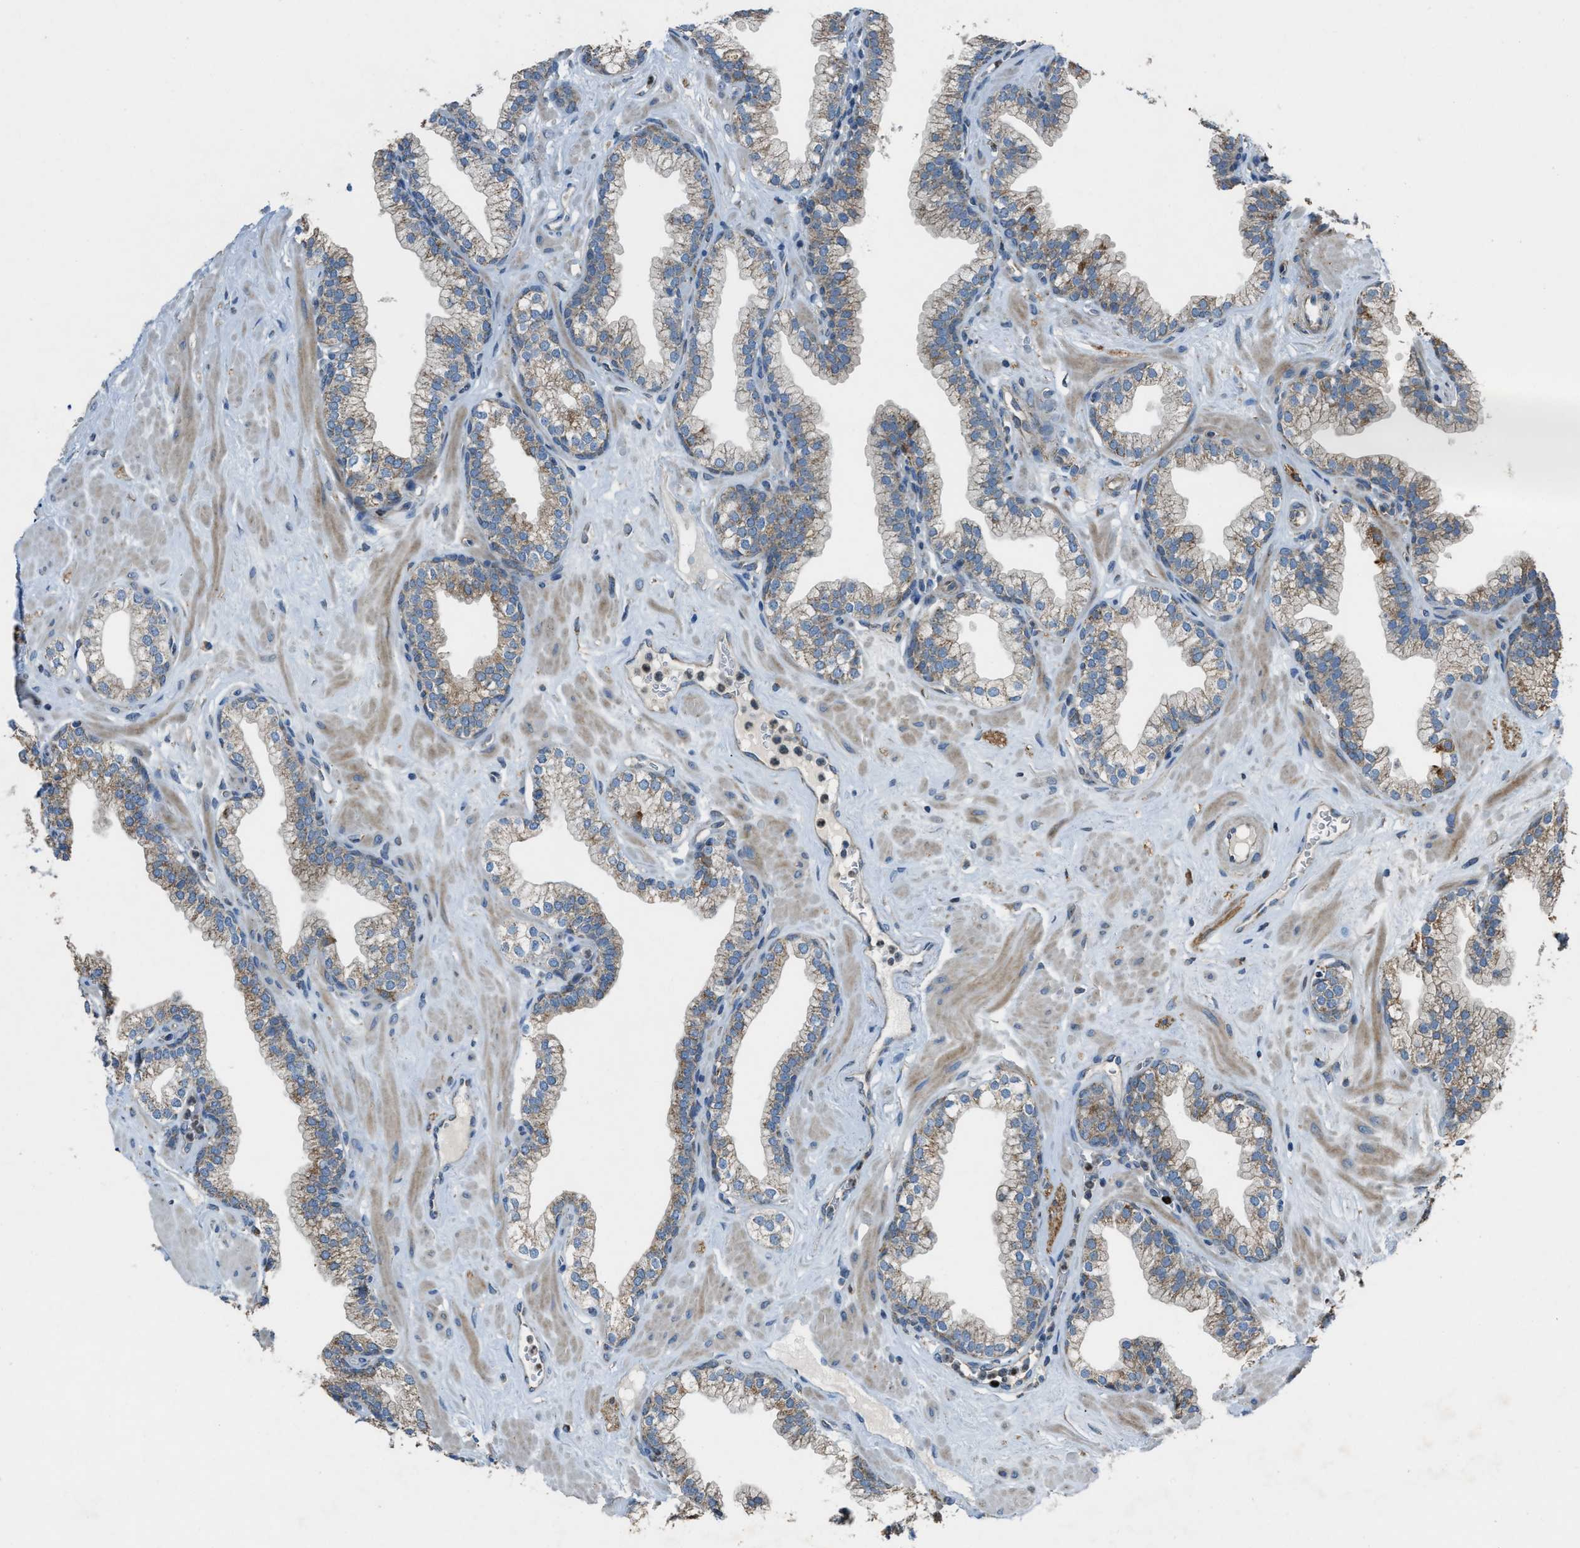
{"staining": {"intensity": "strong", "quantity": "25%-75%", "location": "cytoplasmic/membranous"}, "tissue": "prostate", "cell_type": "Glandular cells", "image_type": "normal", "snomed": [{"axis": "morphology", "description": "Normal tissue, NOS"}, {"axis": "morphology", "description": "Urothelial carcinoma, Low grade"}, {"axis": "topography", "description": "Urinary bladder"}, {"axis": "topography", "description": "Prostate"}], "caption": "Protein staining by immunohistochemistry reveals strong cytoplasmic/membranous staining in approximately 25%-75% of glandular cells in benign prostate.", "gene": "SLC25A11", "patient": {"sex": "male", "age": 60}}